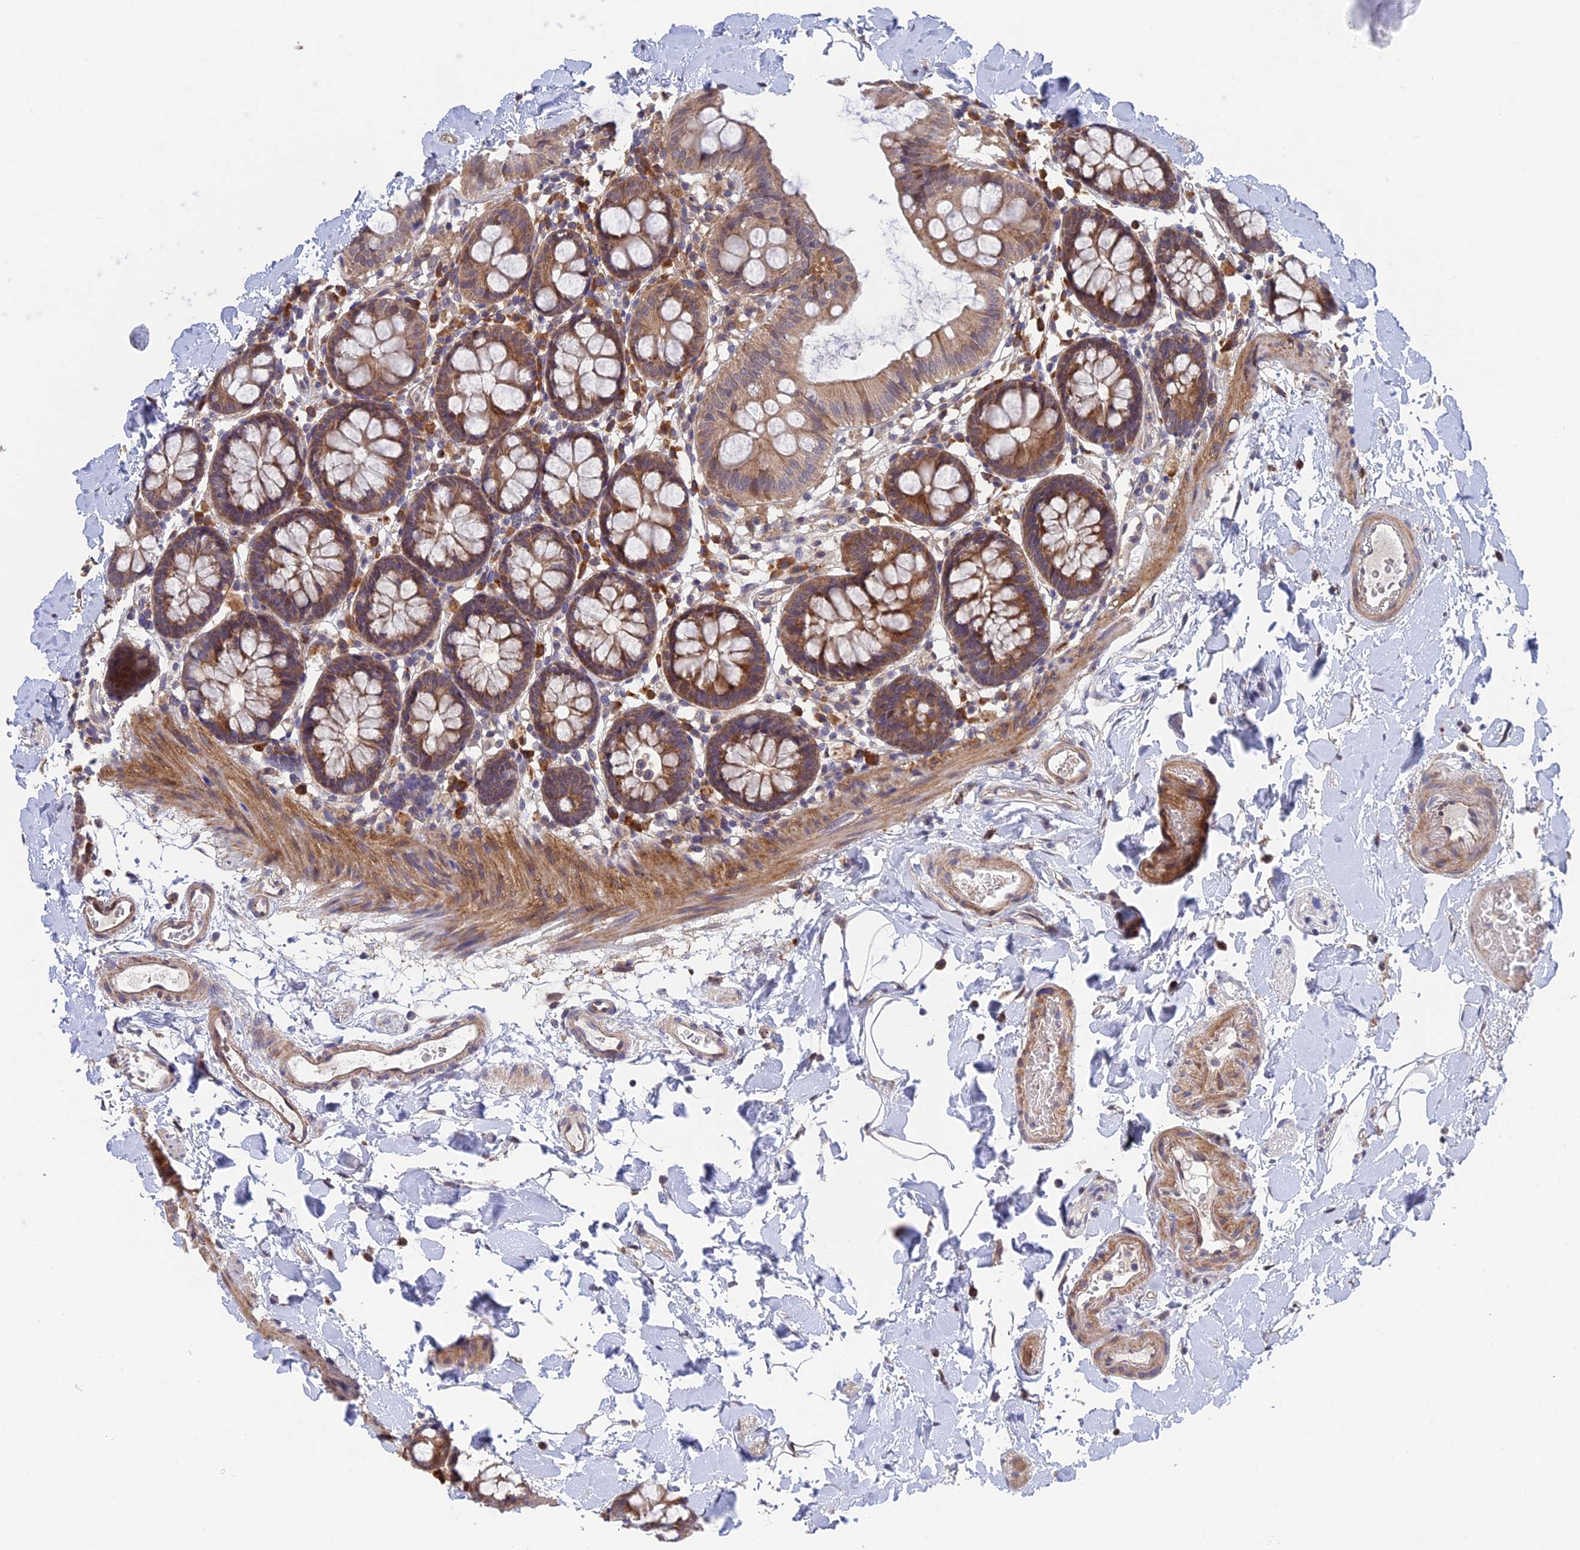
{"staining": {"intensity": "weak", "quantity": "25%-75%", "location": "cytoplasmic/membranous"}, "tissue": "colon", "cell_type": "Endothelial cells", "image_type": "normal", "snomed": [{"axis": "morphology", "description": "Normal tissue, NOS"}, {"axis": "topography", "description": "Colon"}], "caption": "A micrograph showing weak cytoplasmic/membranous staining in about 25%-75% of endothelial cells in unremarkable colon, as visualized by brown immunohistochemical staining.", "gene": "UROS", "patient": {"sex": "male", "age": 75}}